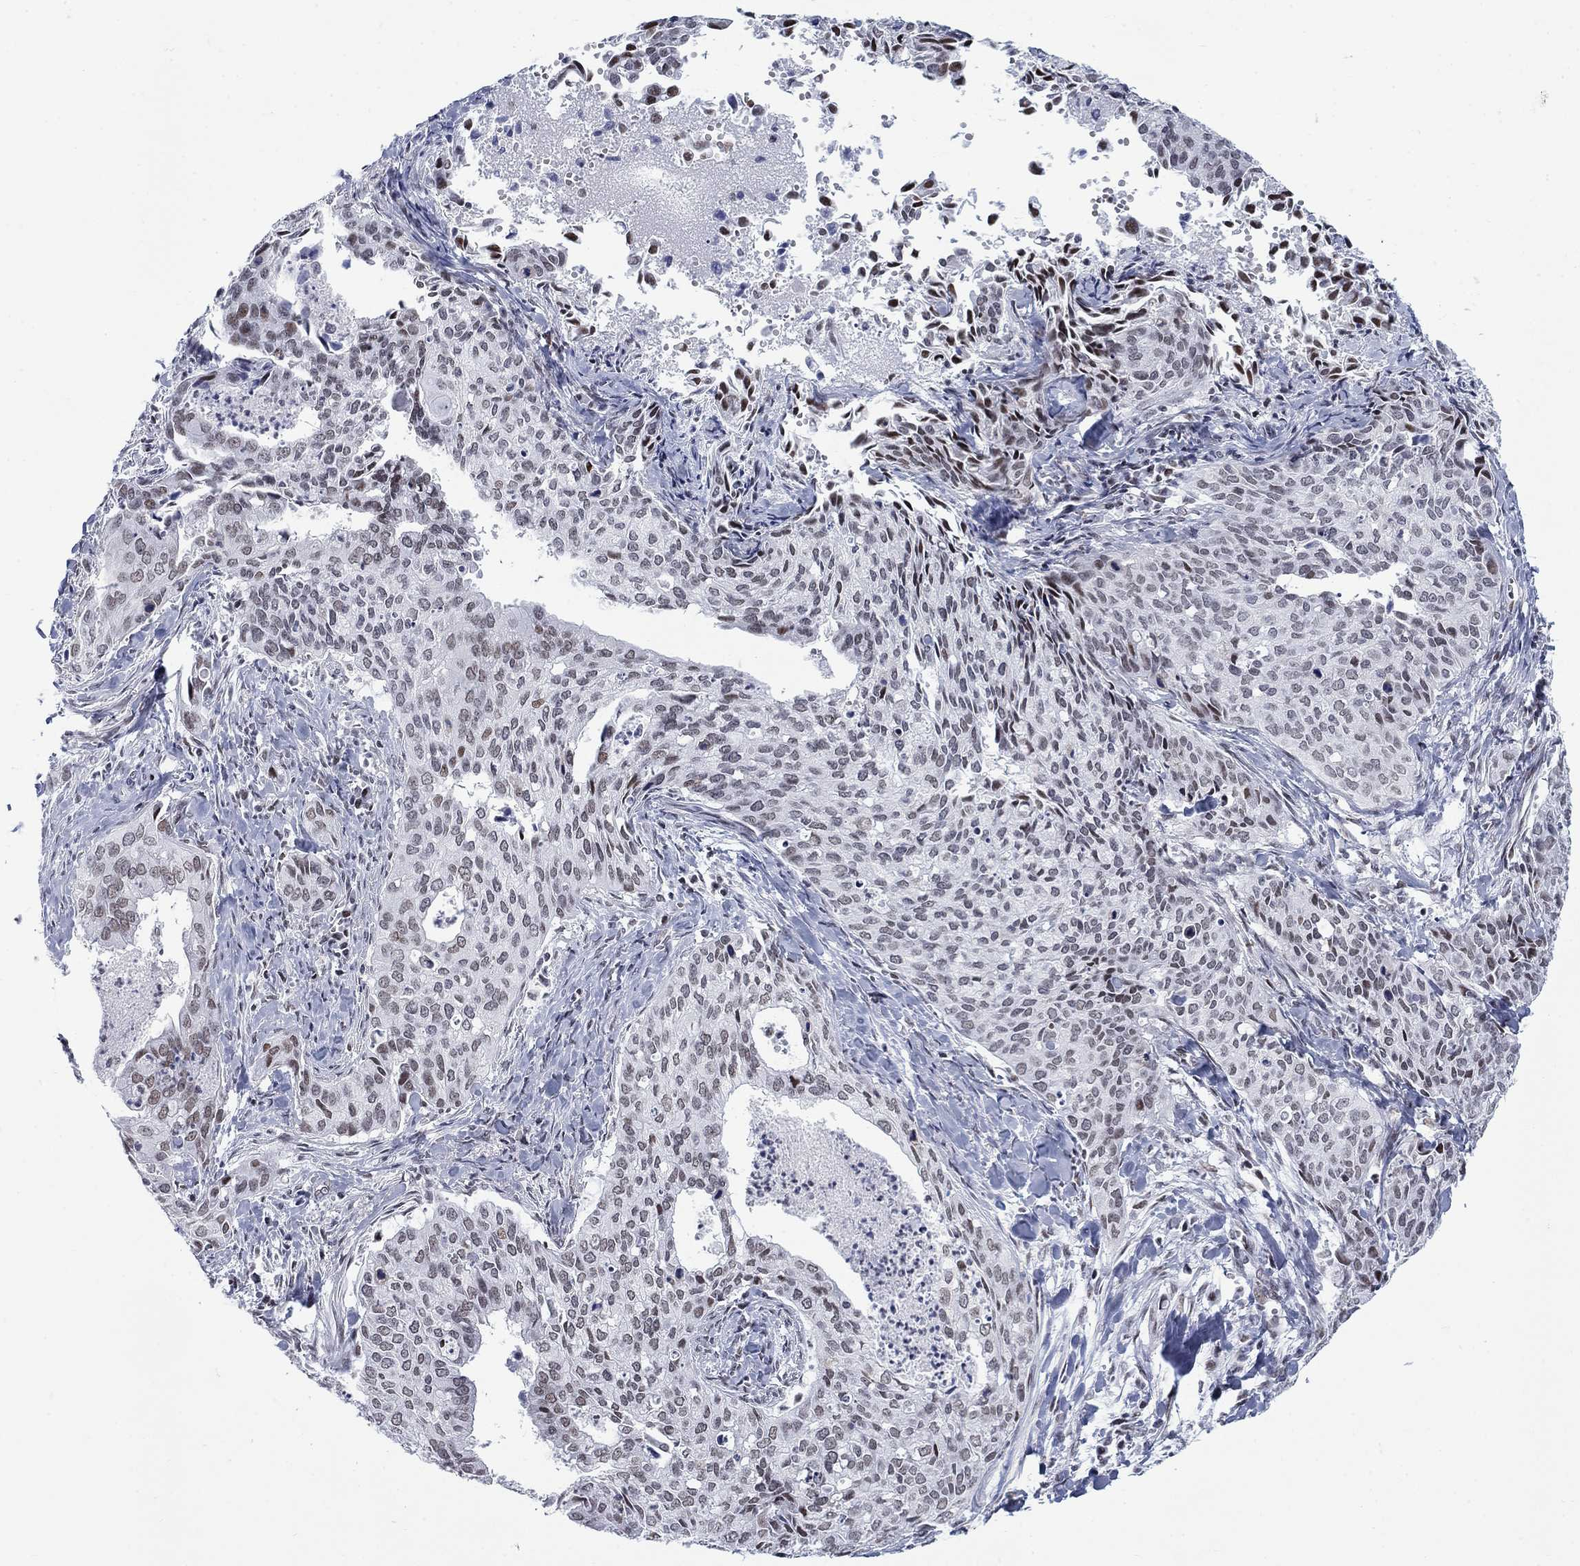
{"staining": {"intensity": "moderate", "quantity": "<25%", "location": "nuclear"}, "tissue": "cervical cancer", "cell_type": "Tumor cells", "image_type": "cancer", "snomed": [{"axis": "morphology", "description": "Squamous cell carcinoma, NOS"}, {"axis": "topography", "description": "Cervix"}], "caption": "The micrograph displays staining of squamous cell carcinoma (cervical), revealing moderate nuclear protein positivity (brown color) within tumor cells. The staining is performed using DAB (3,3'-diaminobenzidine) brown chromogen to label protein expression. The nuclei are counter-stained blue using hematoxylin.", "gene": "NPAS3", "patient": {"sex": "female", "age": 29}}